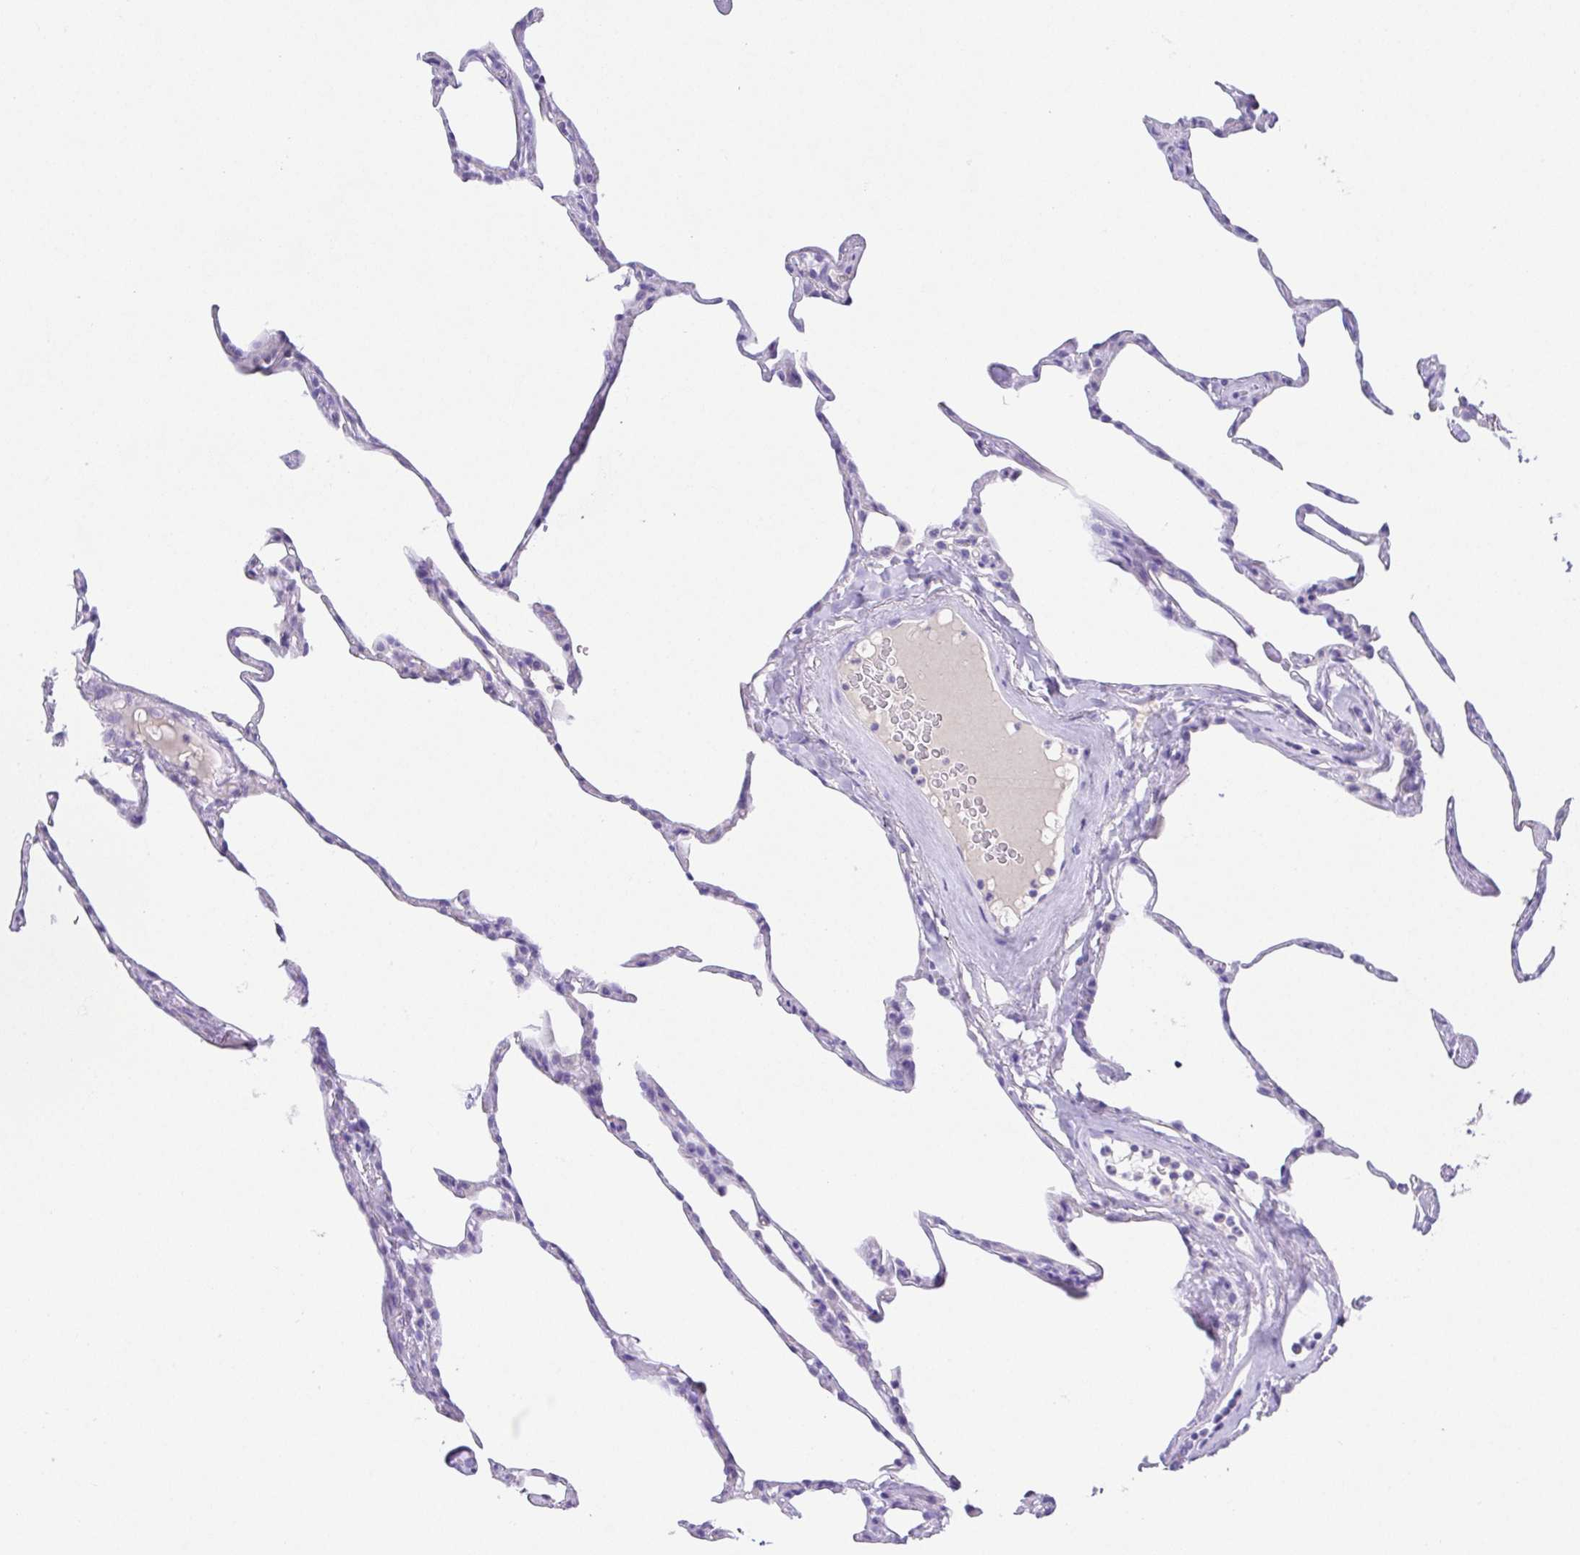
{"staining": {"intensity": "negative", "quantity": "none", "location": "none"}, "tissue": "lung", "cell_type": "Alveolar cells", "image_type": "normal", "snomed": [{"axis": "morphology", "description": "Normal tissue, NOS"}, {"axis": "topography", "description": "Lung"}], "caption": "The immunohistochemistry (IHC) micrograph has no significant staining in alveolar cells of lung.", "gene": "SPATA4", "patient": {"sex": "male", "age": 65}}